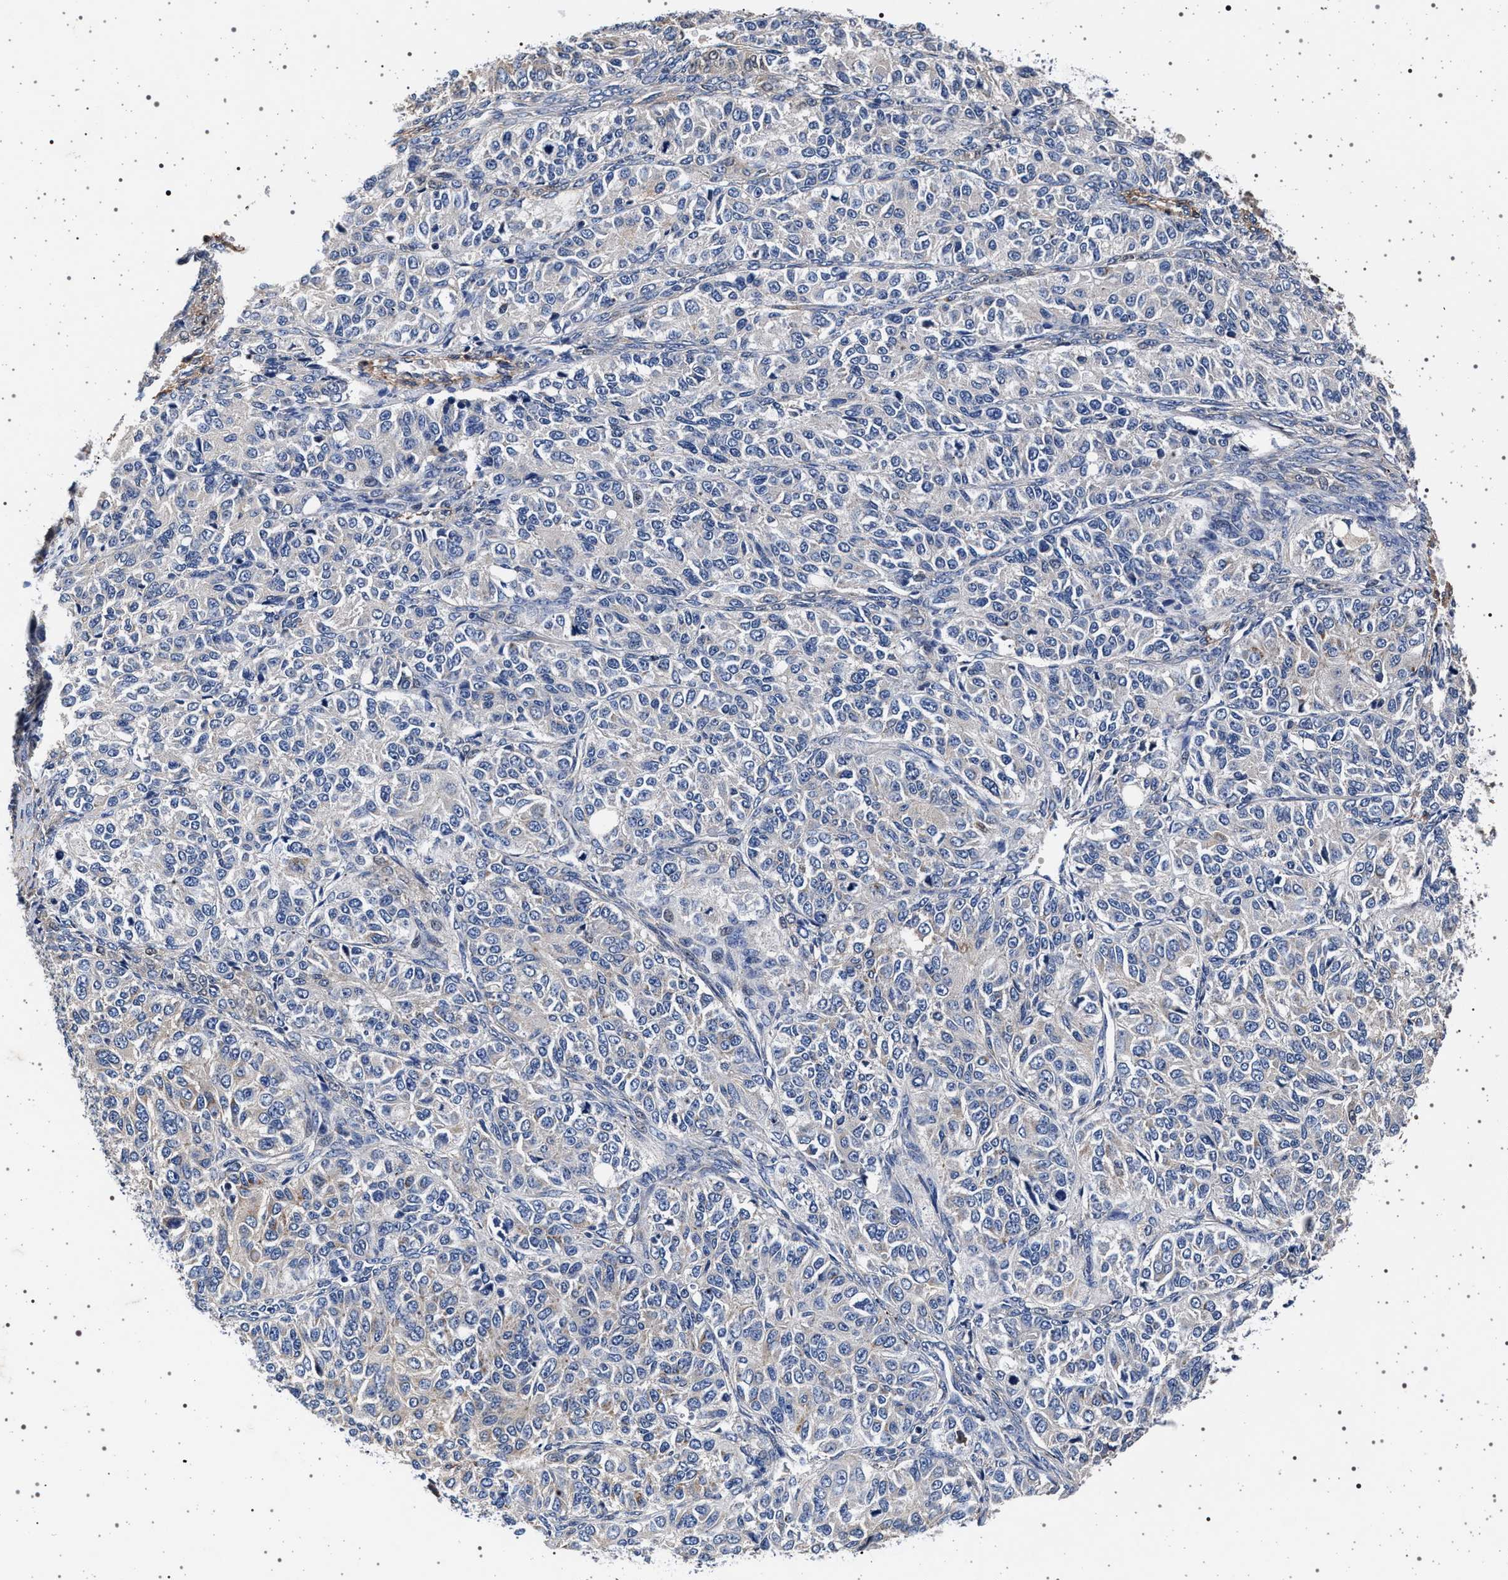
{"staining": {"intensity": "negative", "quantity": "none", "location": "none"}, "tissue": "ovarian cancer", "cell_type": "Tumor cells", "image_type": "cancer", "snomed": [{"axis": "morphology", "description": "Carcinoma, endometroid"}, {"axis": "topography", "description": "Ovary"}], "caption": "Protein analysis of ovarian cancer demonstrates no significant staining in tumor cells.", "gene": "KCNK6", "patient": {"sex": "female", "age": 51}}